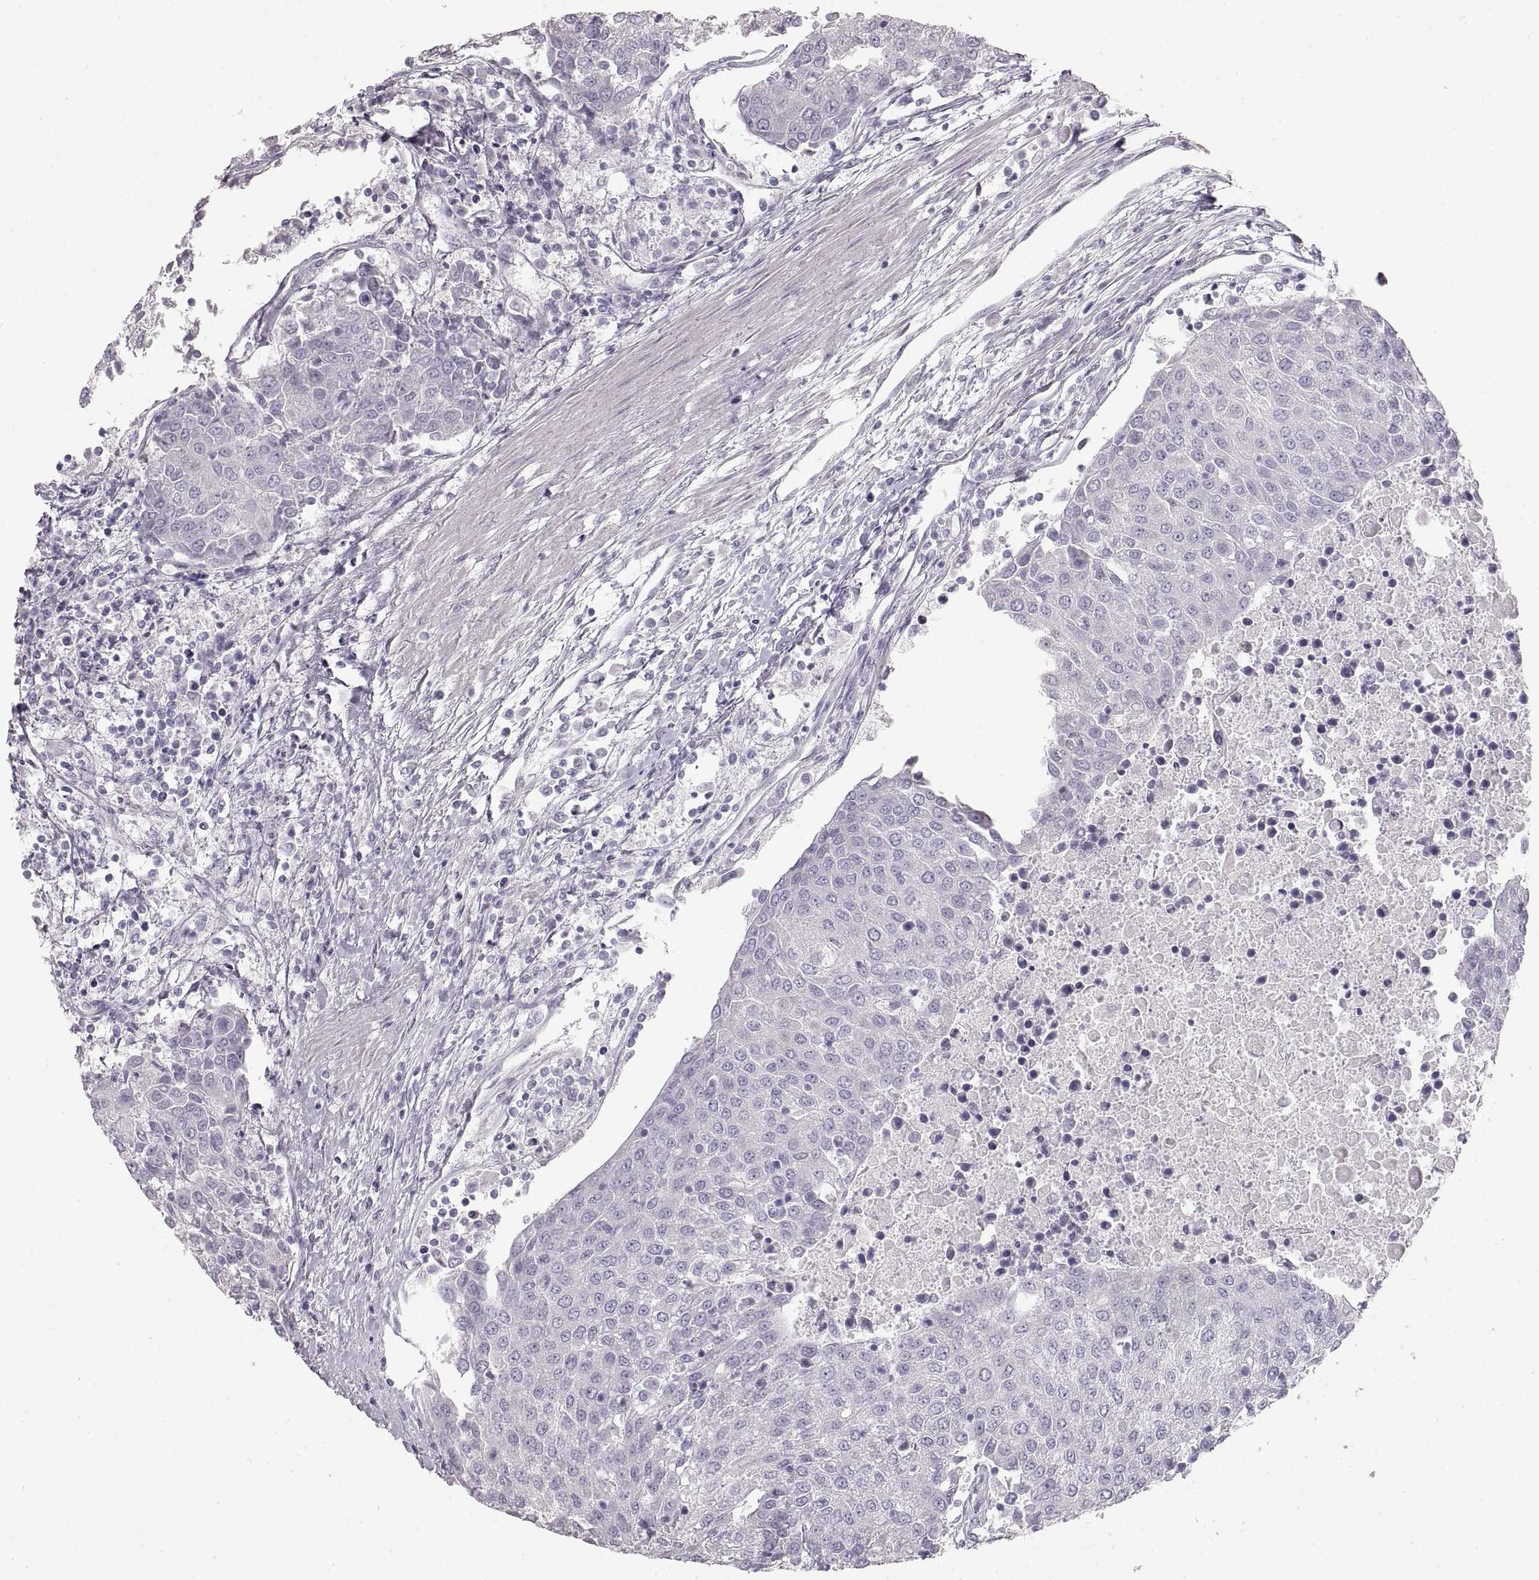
{"staining": {"intensity": "negative", "quantity": "none", "location": "none"}, "tissue": "urothelial cancer", "cell_type": "Tumor cells", "image_type": "cancer", "snomed": [{"axis": "morphology", "description": "Urothelial carcinoma, High grade"}, {"axis": "topography", "description": "Urinary bladder"}], "caption": "Tumor cells show no significant protein expression in urothelial carcinoma (high-grade).", "gene": "ZP3", "patient": {"sex": "female", "age": 85}}